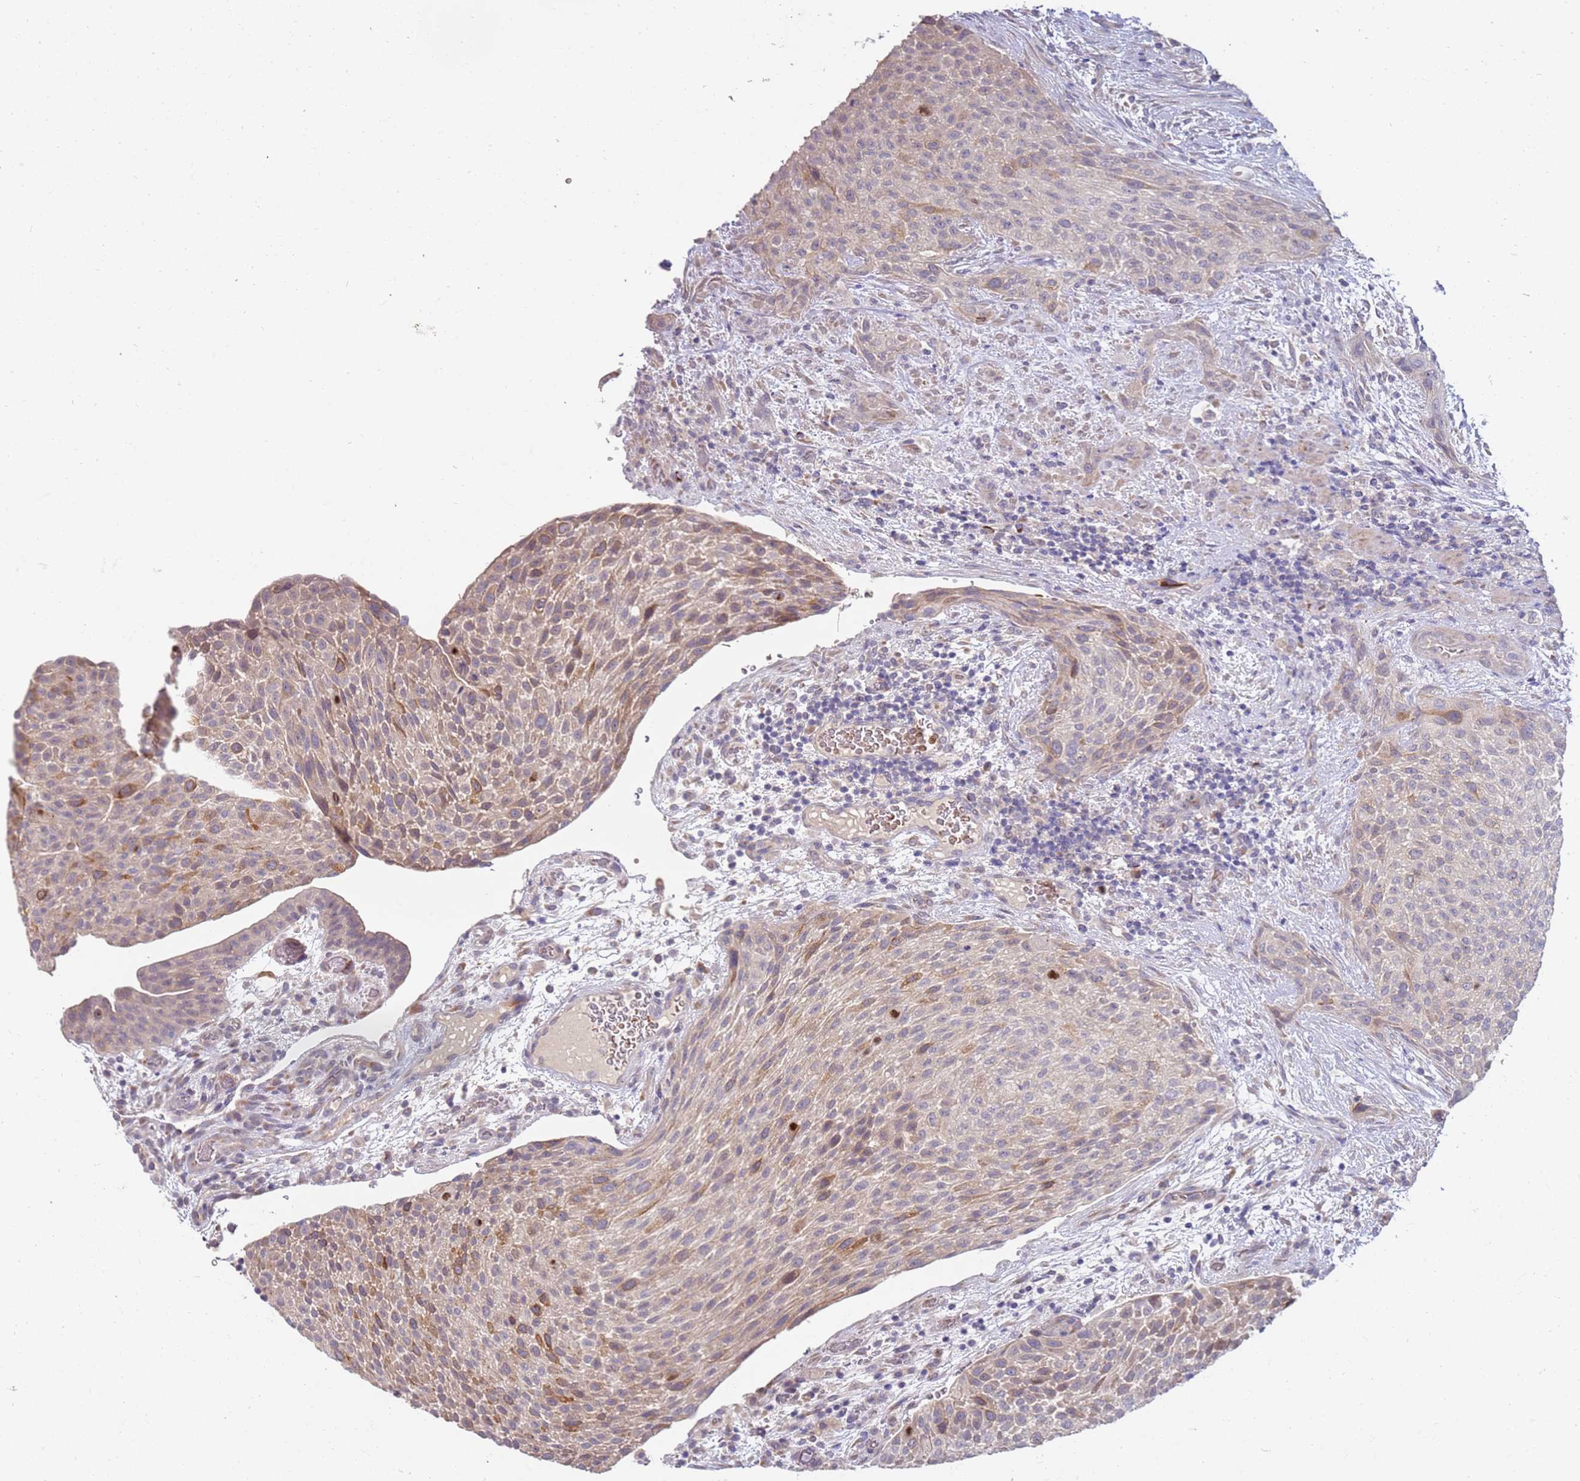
{"staining": {"intensity": "weak", "quantity": "<25%", "location": "cytoplasmic/membranous"}, "tissue": "urothelial cancer", "cell_type": "Tumor cells", "image_type": "cancer", "snomed": [{"axis": "morphology", "description": "Normal tissue, NOS"}, {"axis": "morphology", "description": "Urothelial carcinoma, NOS"}, {"axis": "topography", "description": "Urinary bladder"}, {"axis": "topography", "description": "Peripheral nerve tissue"}], "caption": "High power microscopy photomicrograph of an IHC histopathology image of transitional cell carcinoma, revealing no significant expression in tumor cells. Brightfield microscopy of IHC stained with DAB (brown) and hematoxylin (blue), captured at high magnification.", "gene": "NMUR2", "patient": {"sex": "male", "age": 35}}